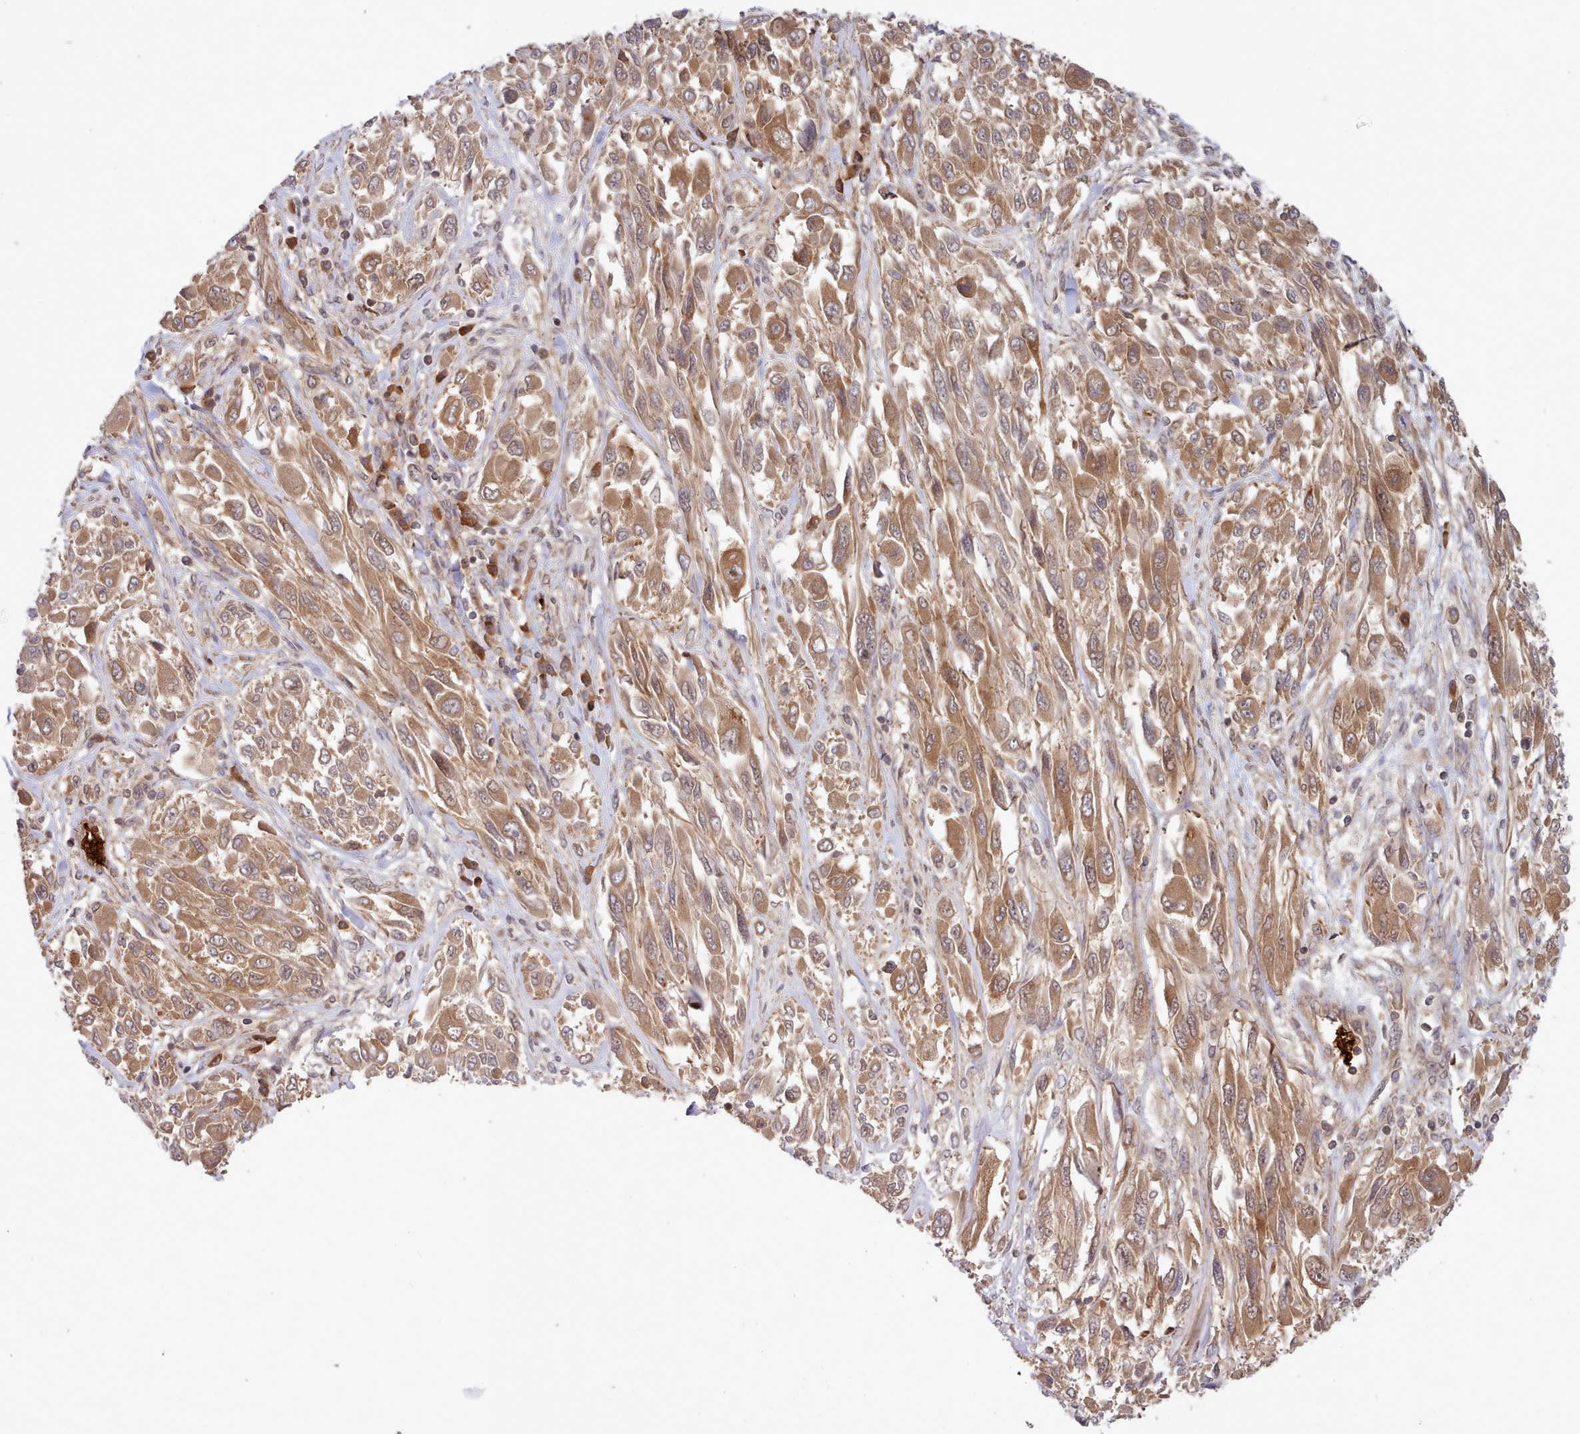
{"staining": {"intensity": "moderate", "quantity": ">75%", "location": "cytoplasmic/membranous"}, "tissue": "melanoma", "cell_type": "Tumor cells", "image_type": "cancer", "snomed": [{"axis": "morphology", "description": "Malignant melanoma, NOS"}, {"axis": "topography", "description": "Skin"}], "caption": "A high-resolution image shows immunohistochemistry (IHC) staining of melanoma, which shows moderate cytoplasmic/membranous expression in about >75% of tumor cells.", "gene": "UBE2G1", "patient": {"sex": "female", "age": 91}}